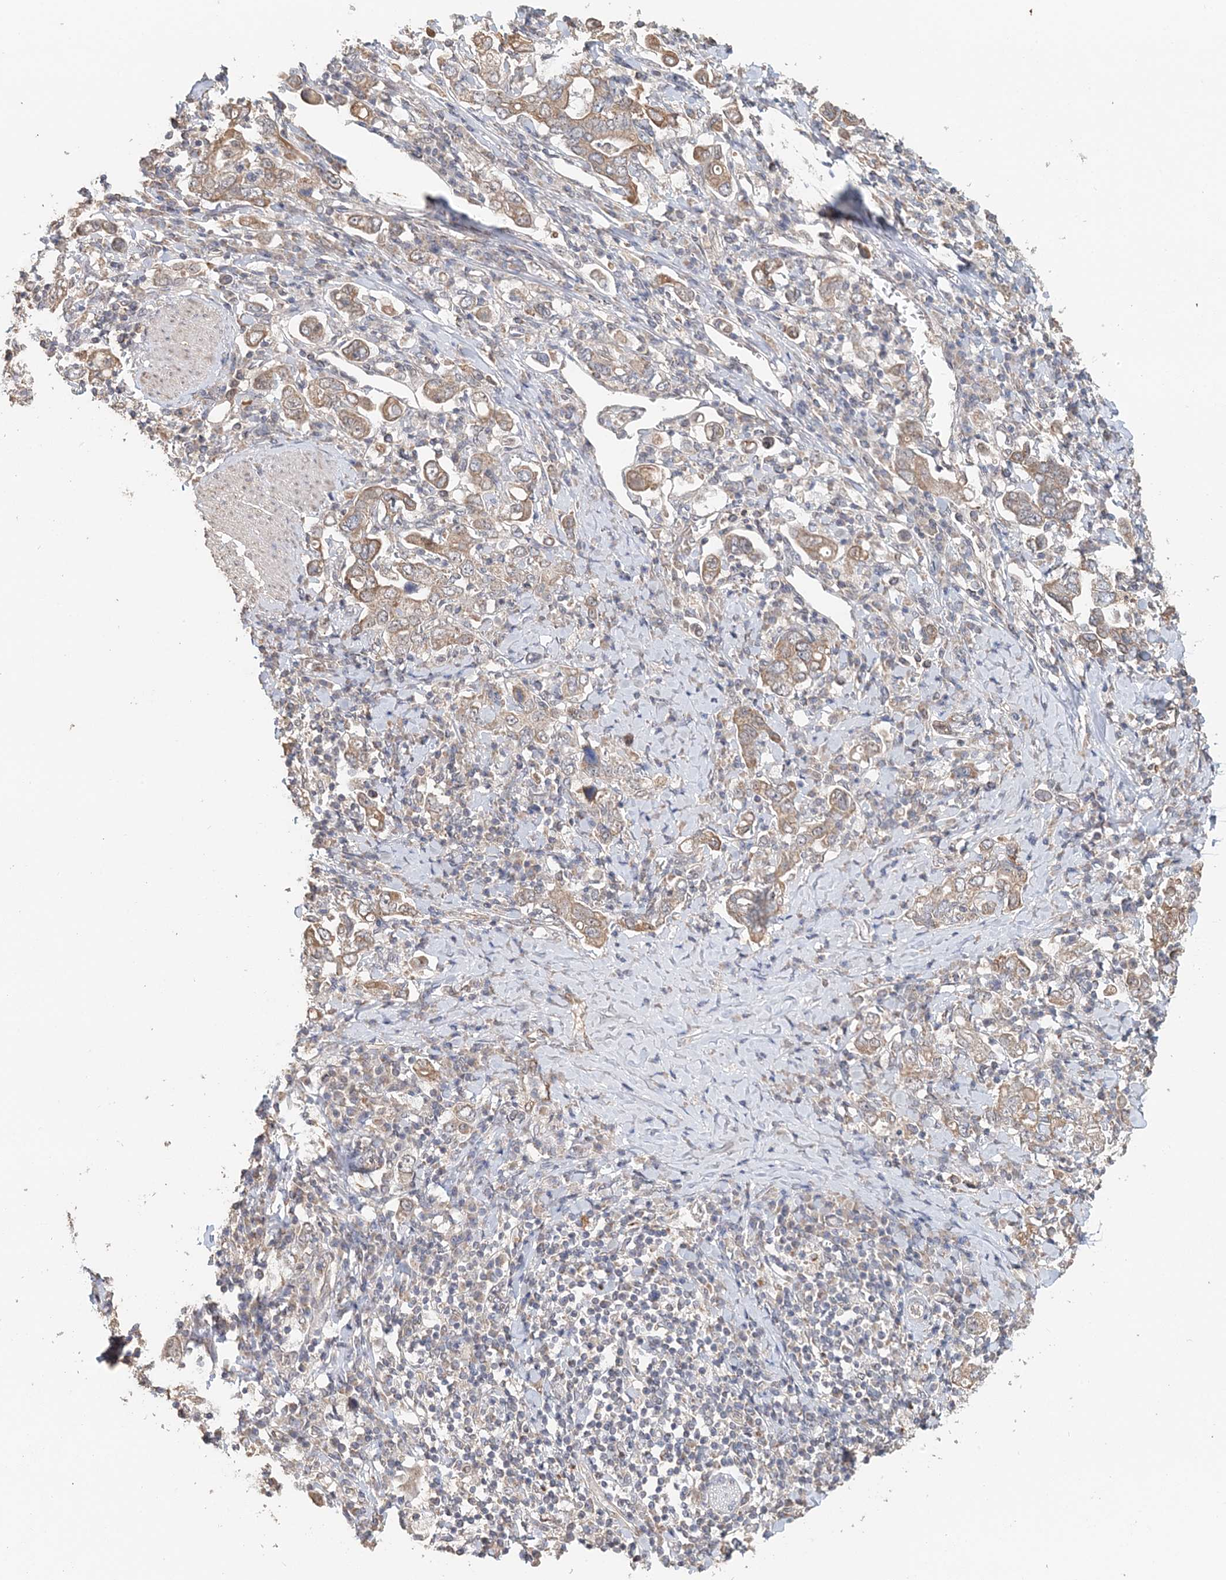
{"staining": {"intensity": "weak", "quantity": ">75%", "location": "cytoplasmic/membranous"}, "tissue": "stomach cancer", "cell_type": "Tumor cells", "image_type": "cancer", "snomed": [{"axis": "morphology", "description": "Adenocarcinoma, NOS"}, {"axis": "topography", "description": "Stomach, upper"}], "caption": "Immunohistochemistry (DAB) staining of human stomach adenocarcinoma demonstrates weak cytoplasmic/membranous protein expression in approximately >75% of tumor cells.", "gene": "FBXO38", "patient": {"sex": "male", "age": 62}}